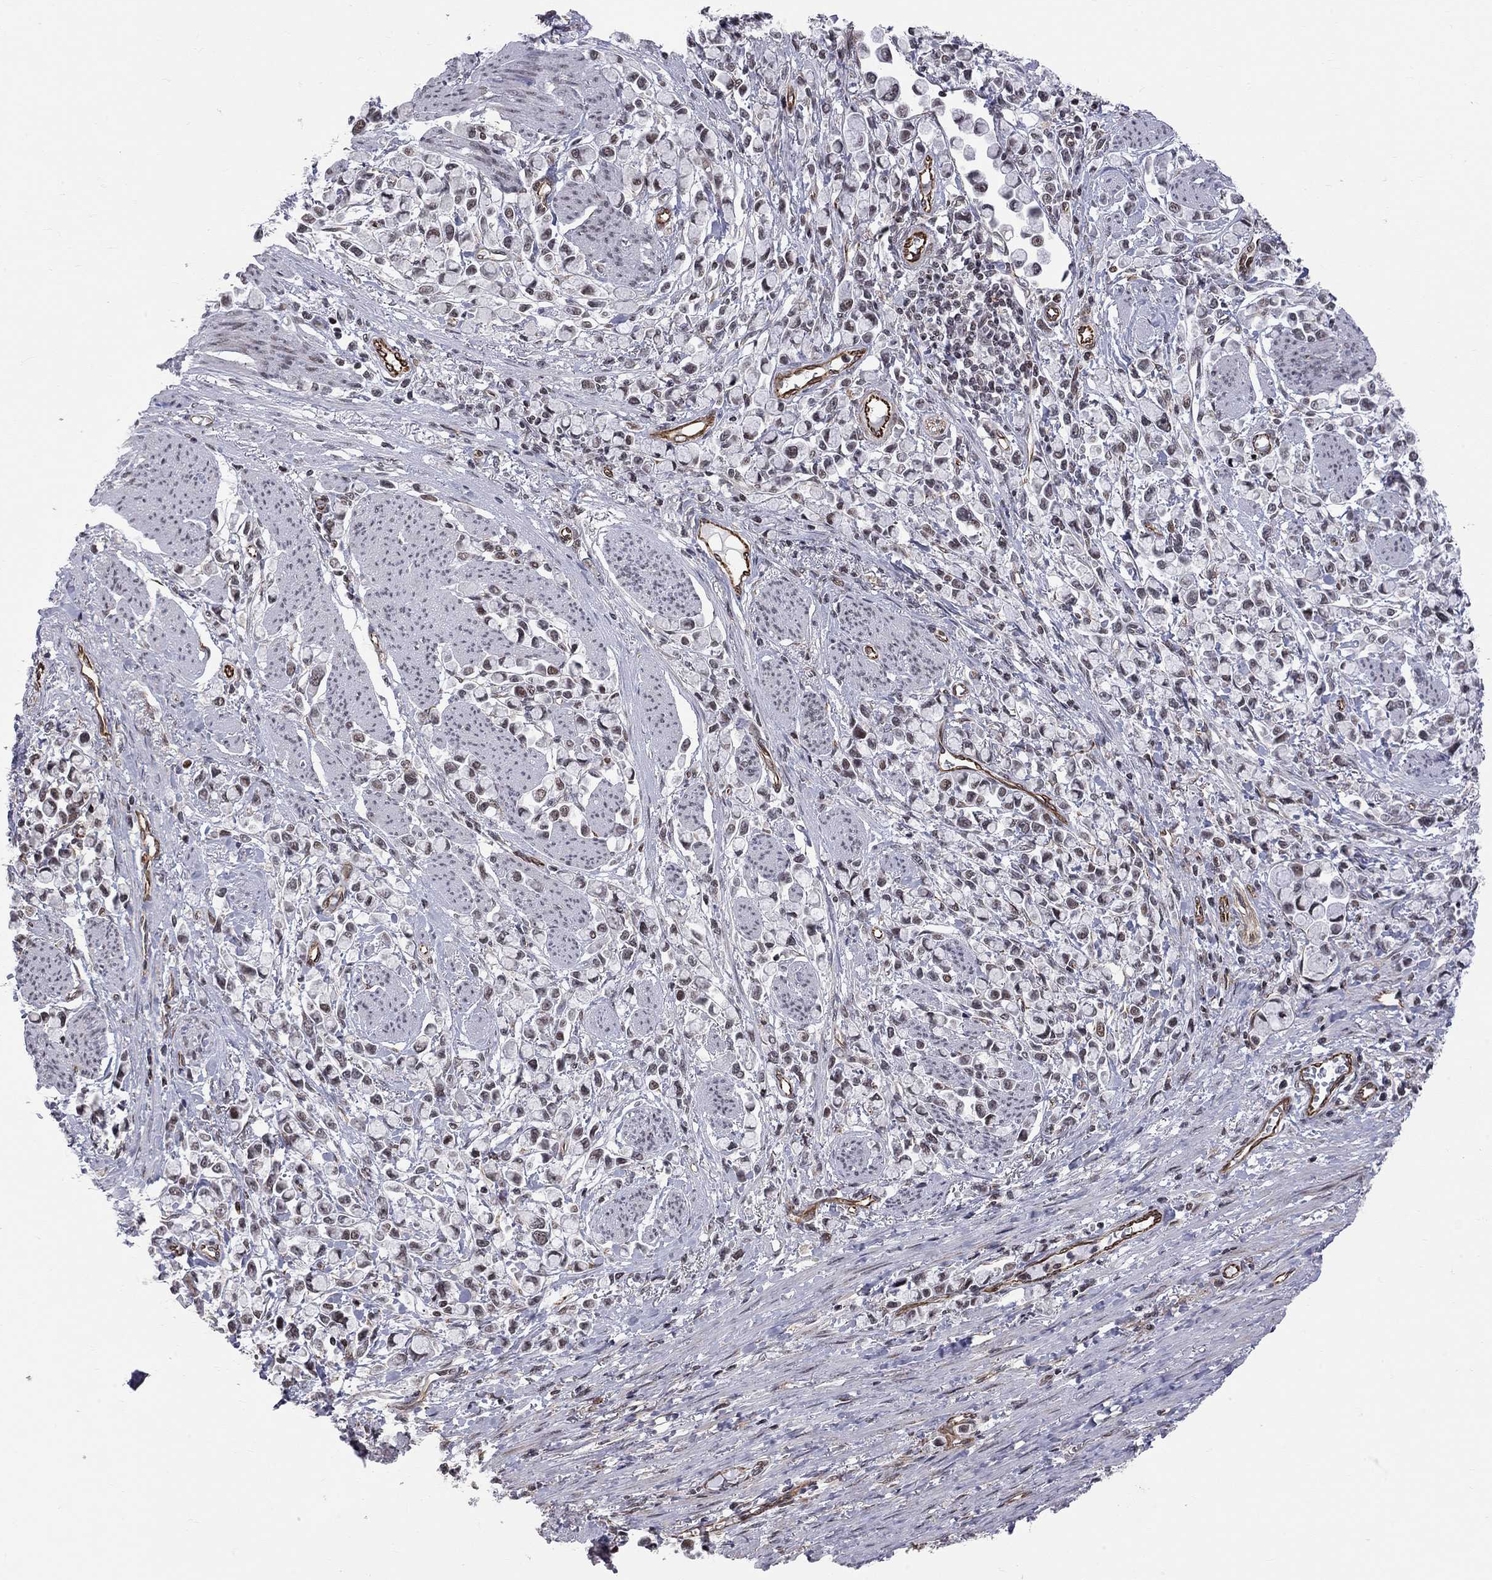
{"staining": {"intensity": "negative", "quantity": "none", "location": "none"}, "tissue": "stomach cancer", "cell_type": "Tumor cells", "image_type": "cancer", "snomed": [{"axis": "morphology", "description": "Adenocarcinoma, NOS"}, {"axis": "topography", "description": "Stomach"}], "caption": "The histopathology image exhibits no staining of tumor cells in stomach cancer (adenocarcinoma). (Stains: DAB immunohistochemistry with hematoxylin counter stain, Microscopy: brightfield microscopy at high magnification).", "gene": "MTNR1B", "patient": {"sex": "female", "age": 81}}